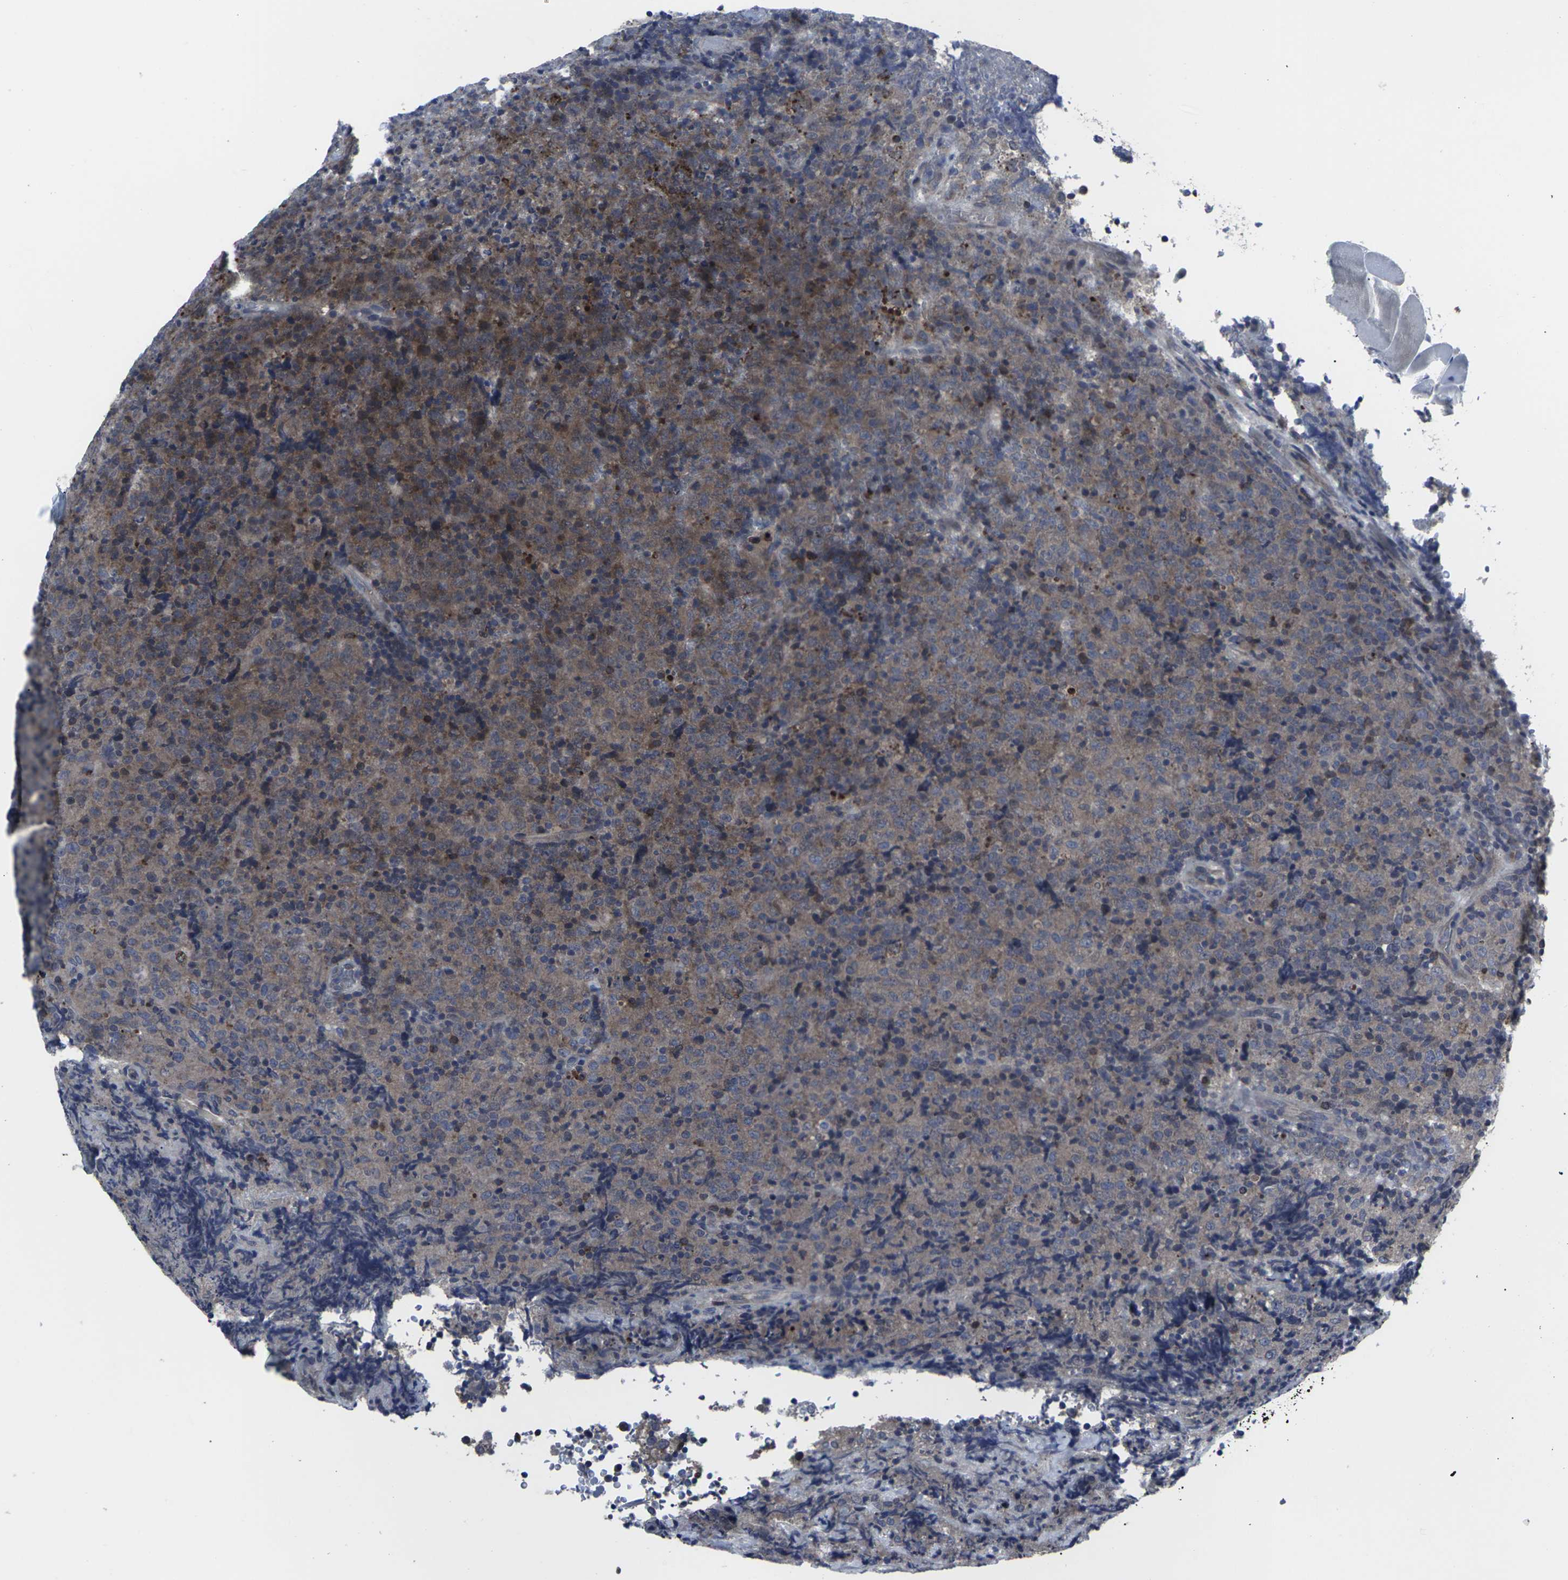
{"staining": {"intensity": "moderate", "quantity": "<25%", "location": "cytoplasmic/membranous"}, "tissue": "lymphoma", "cell_type": "Tumor cells", "image_type": "cancer", "snomed": [{"axis": "morphology", "description": "Malignant lymphoma, non-Hodgkin's type, High grade"}, {"axis": "topography", "description": "Tonsil"}], "caption": "The immunohistochemical stain highlights moderate cytoplasmic/membranous staining in tumor cells of lymphoma tissue. Using DAB (3,3'-diaminobenzidine) (brown) and hematoxylin (blue) stains, captured at high magnification using brightfield microscopy.", "gene": "HPRT1", "patient": {"sex": "female", "age": 36}}